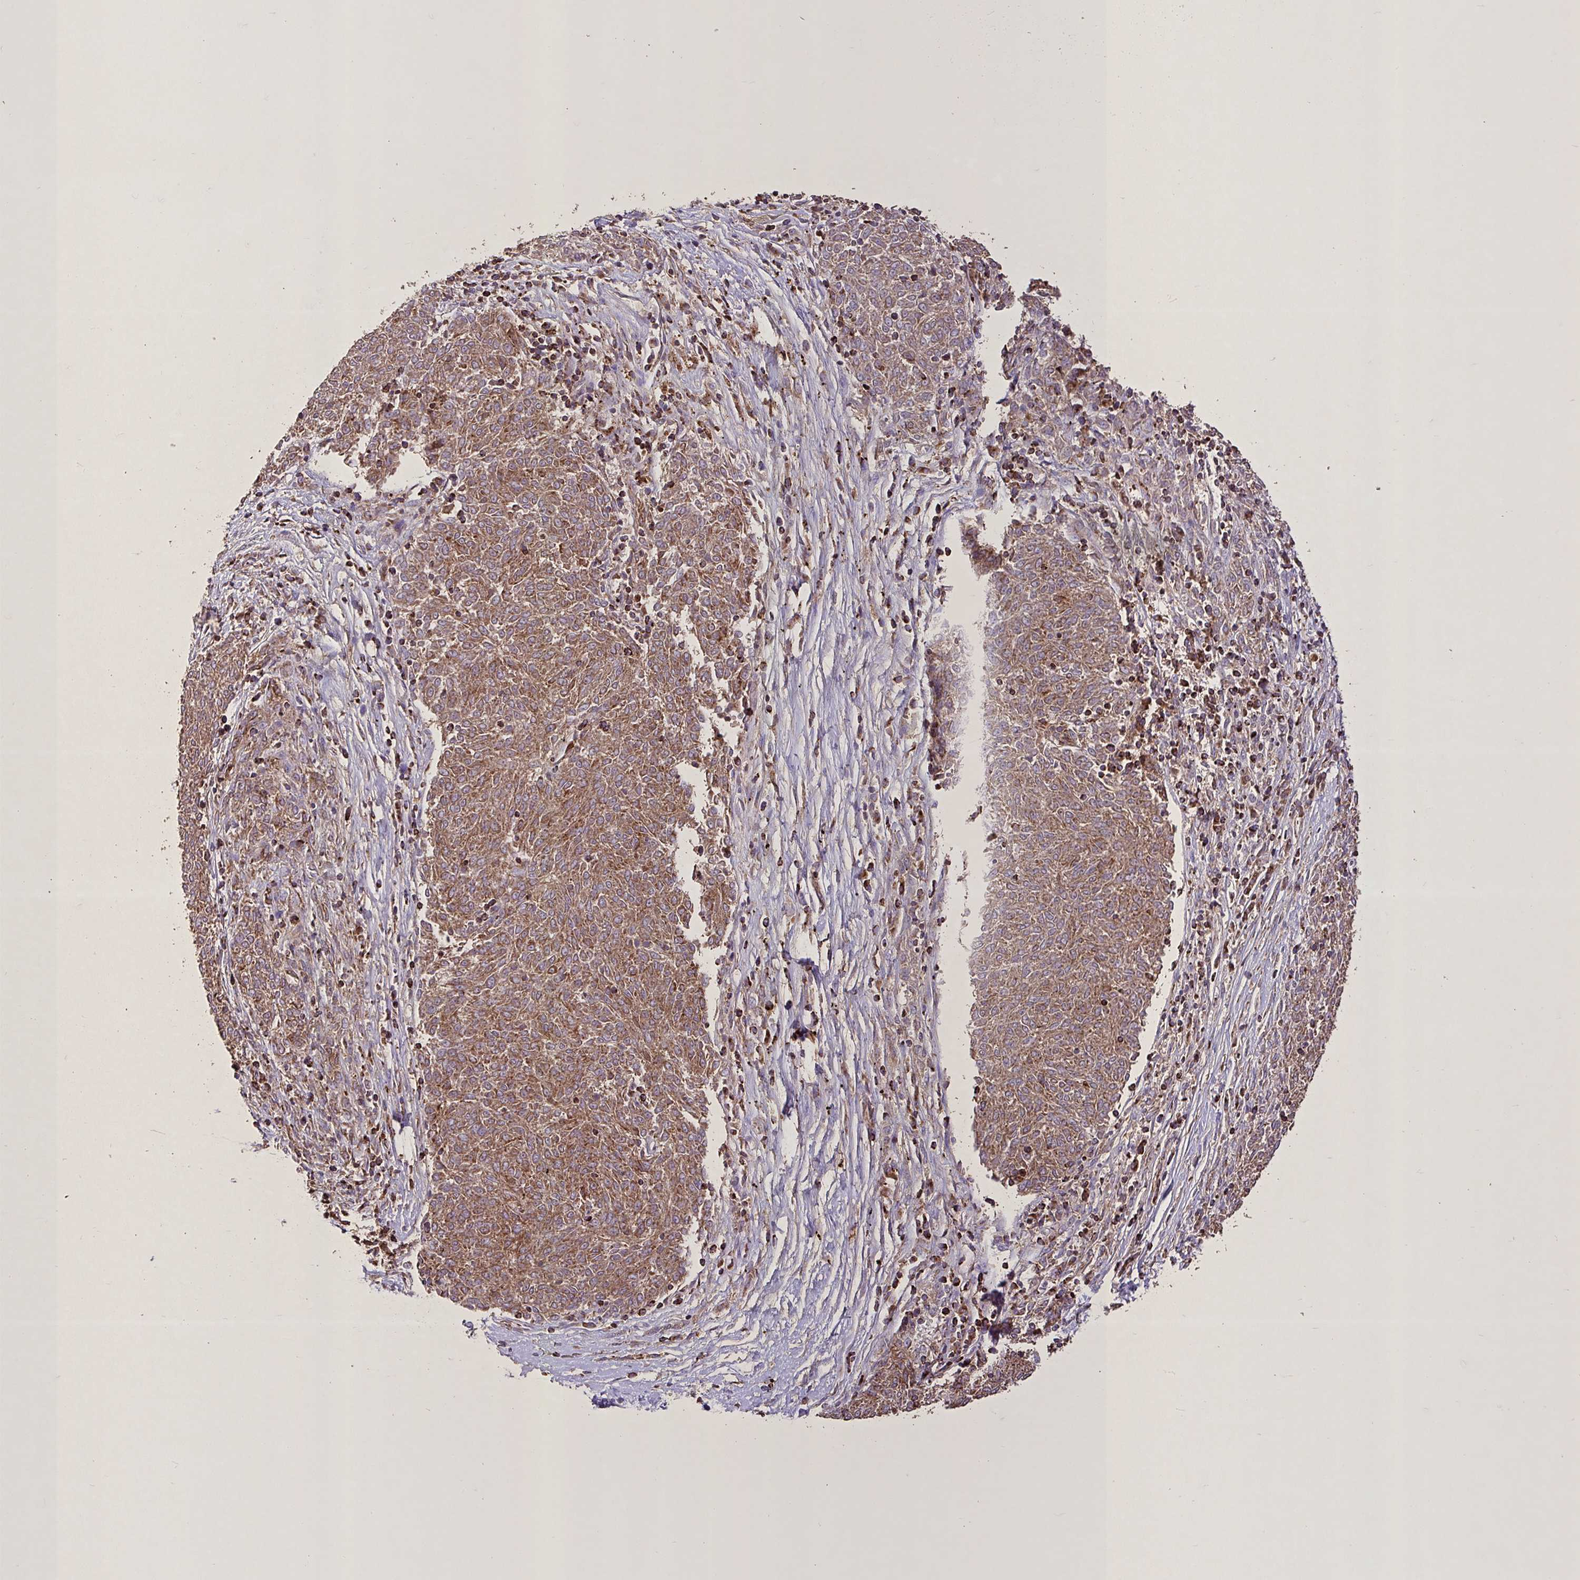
{"staining": {"intensity": "moderate", "quantity": ">75%", "location": "cytoplasmic/membranous"}, "tissue": "melanoma", "cell_type": "Tumor cells", "image_type": "cancer", "snomed": [{"axis": "morphology", "description": "Malignant melanoma, NOS"}, {"axis": "topography", "description": "Skin"}], "caption": "Moderate cytoplasmic/membranous positivity is seen in approximately >75% of tumor cells in melanoma. (DAB = brown stain, brightfield microscopy at high magnification).", "gene": "AGK", "patient": {"sex": "female", "age": 72}}